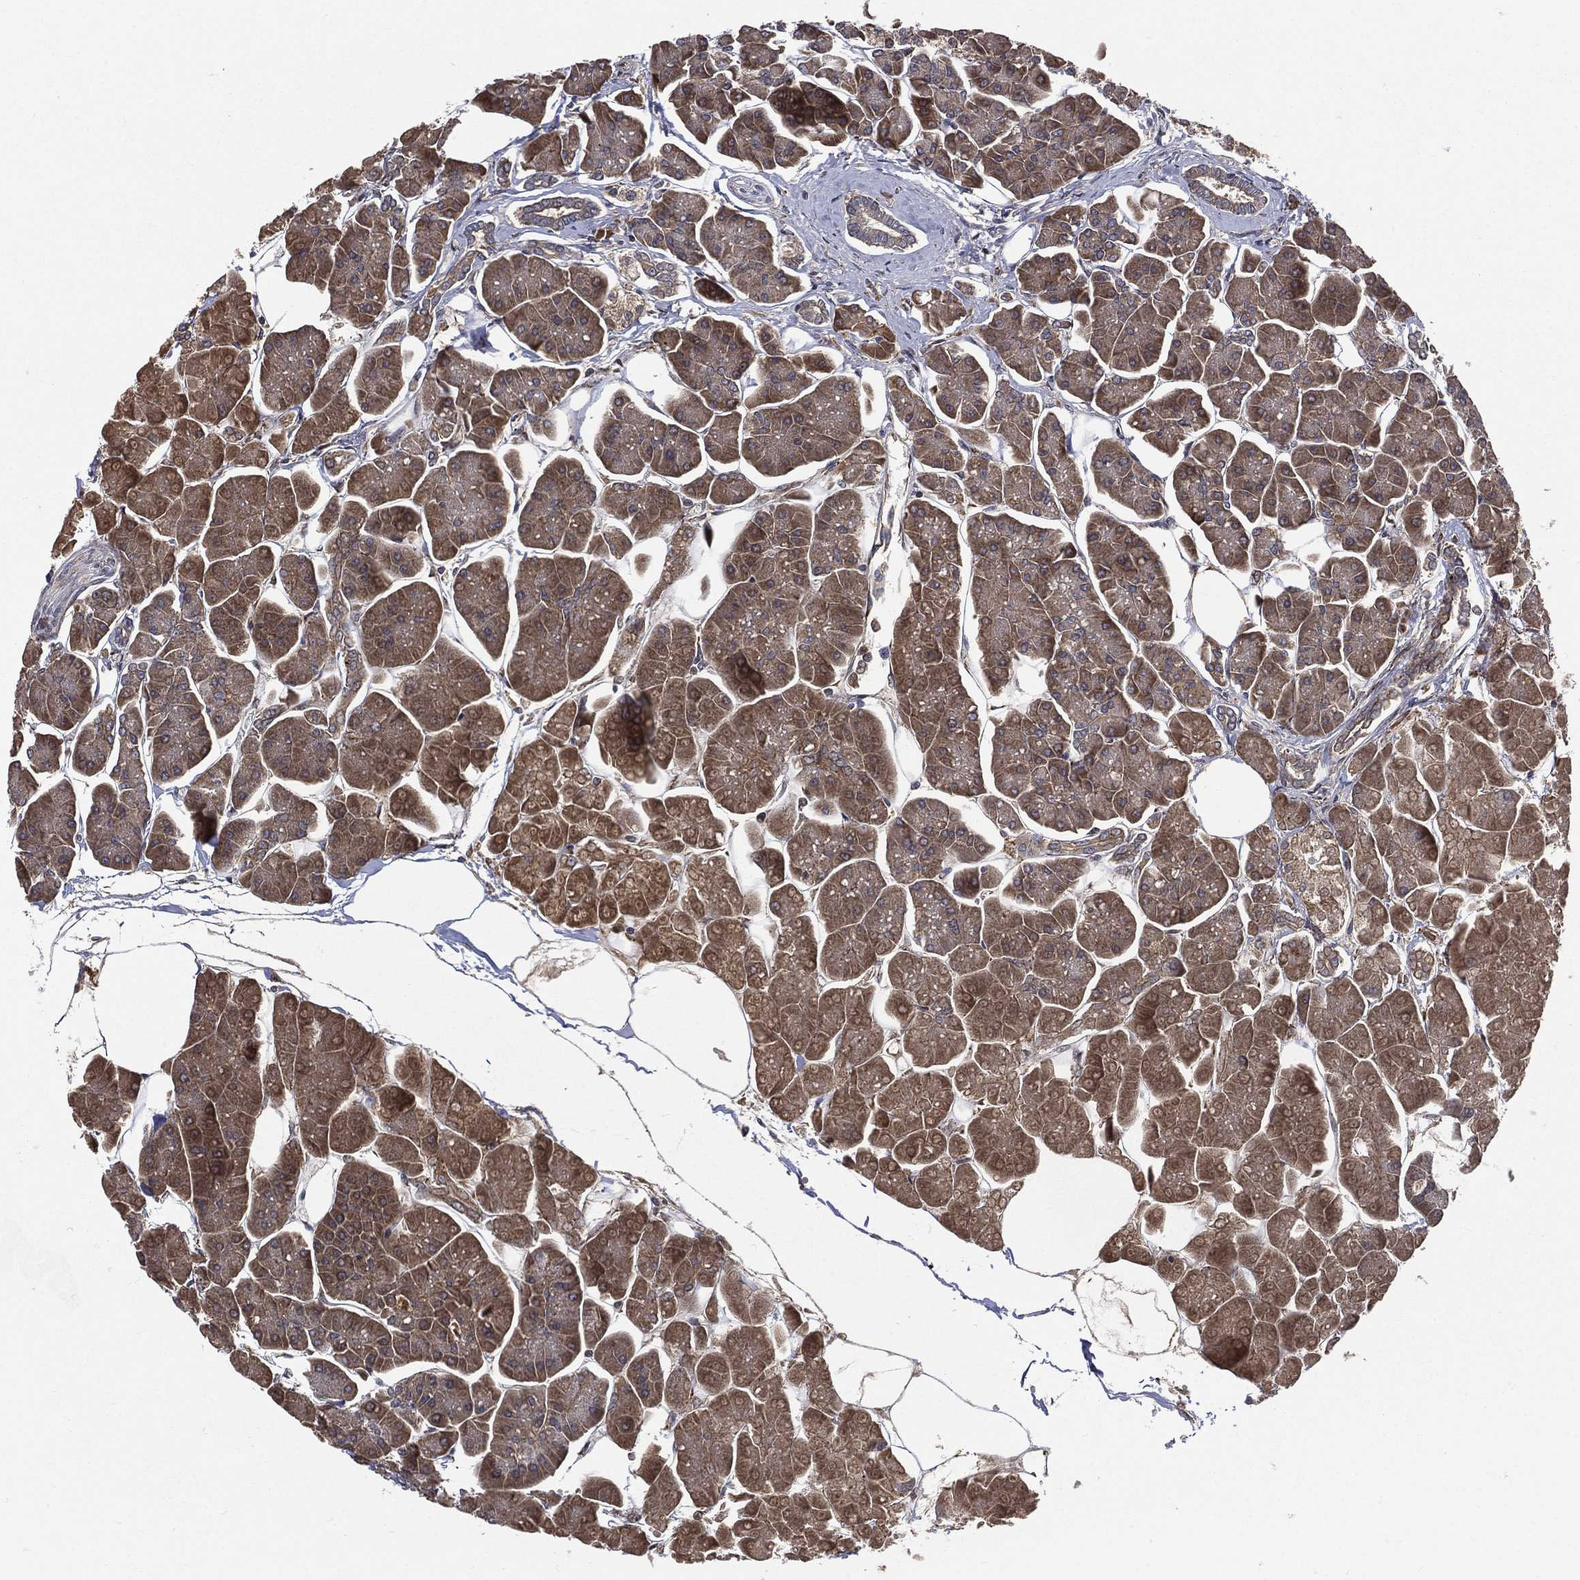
{"staining": {"intensity": "moderate", "quantity": ">75%", "location": "cytoplasmic/membranous"}, "tissue": "pancreas", "cell_type": "Exocrine glandular cells", "image_type": "normal", "snomed": [{"axis": "morphology", "description": "Normal tissue, NOS"}, {"axis": "topography", "description": "Adipose tissue"}, {"axis": "topography", "description": "Pancreas"}, {"axis": "topography", "description": "Peripheral nerve tissue"}], "caption": "IHC image of unremarkable pancreas stained for a protein (brown), which shows medium levels of moderate cytoplasmic/membranous expression in approximately >75% of exocrine glandular cells.", "gene": "RAB11FIP4", "patient": {"sex": "female", "age": 58}}